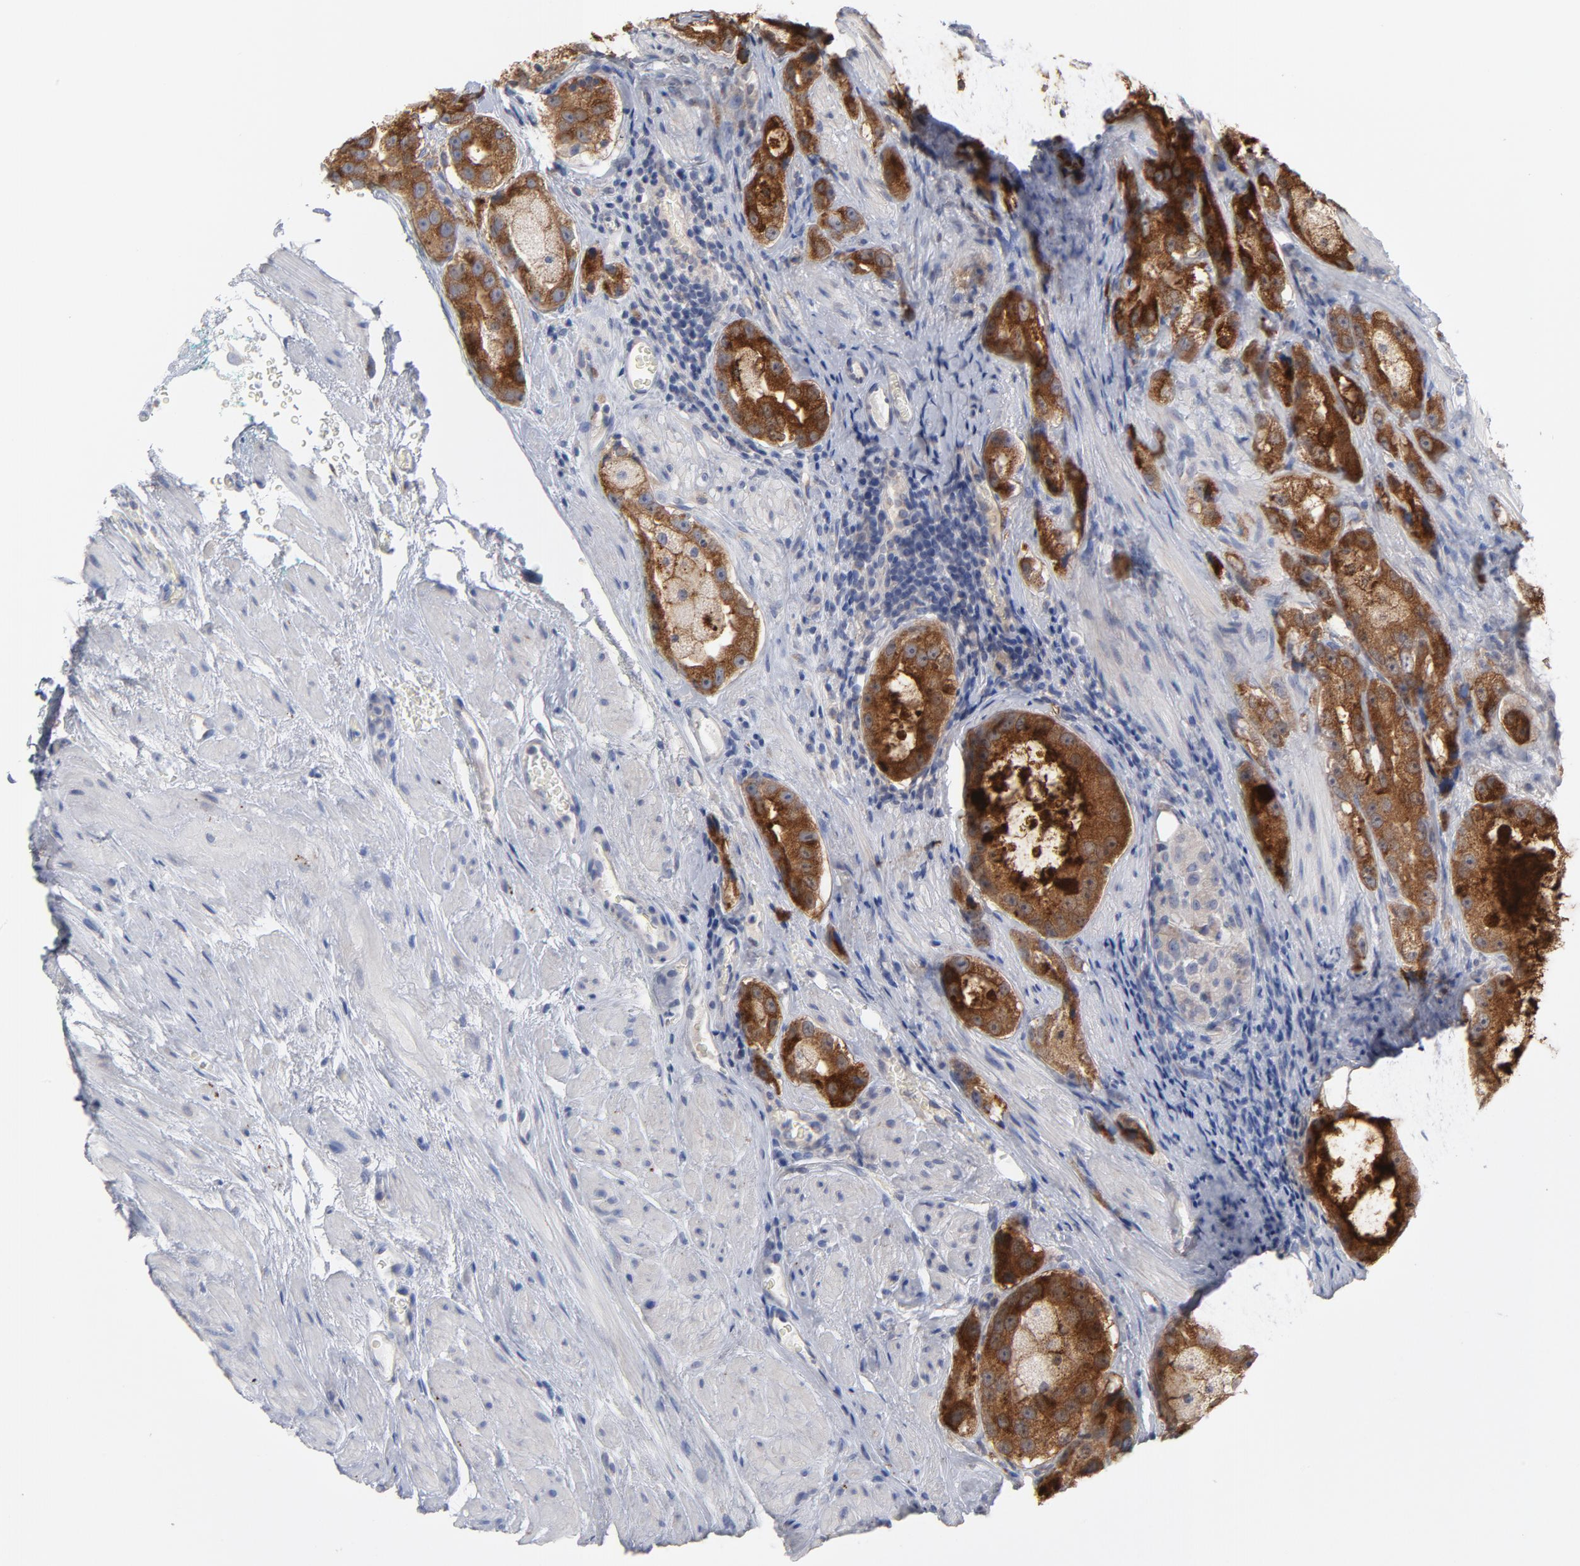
{"staining": {"intensity": "strong", "quantity": ">75%", "location": "cytoplasmic/membranous"}, "tissue": "prostate cancer", "cell_type": "Tumor cells", "image_type": "cancer", "snomed": [{"axis": "morphology", "description": "Adenocarcinoma, High grade"}, {"axis": "topography", "description": "Prostate"}], "caption": "DAB immunohistochemical staining of prostate cancer (high-grade adenocarcinoma) exhibits strong cytoplasmic/membranous protein positivity in approximately >75% of tumor cells.", "gene": "CPE", "patient": {"sex": "male", "age": 63}}